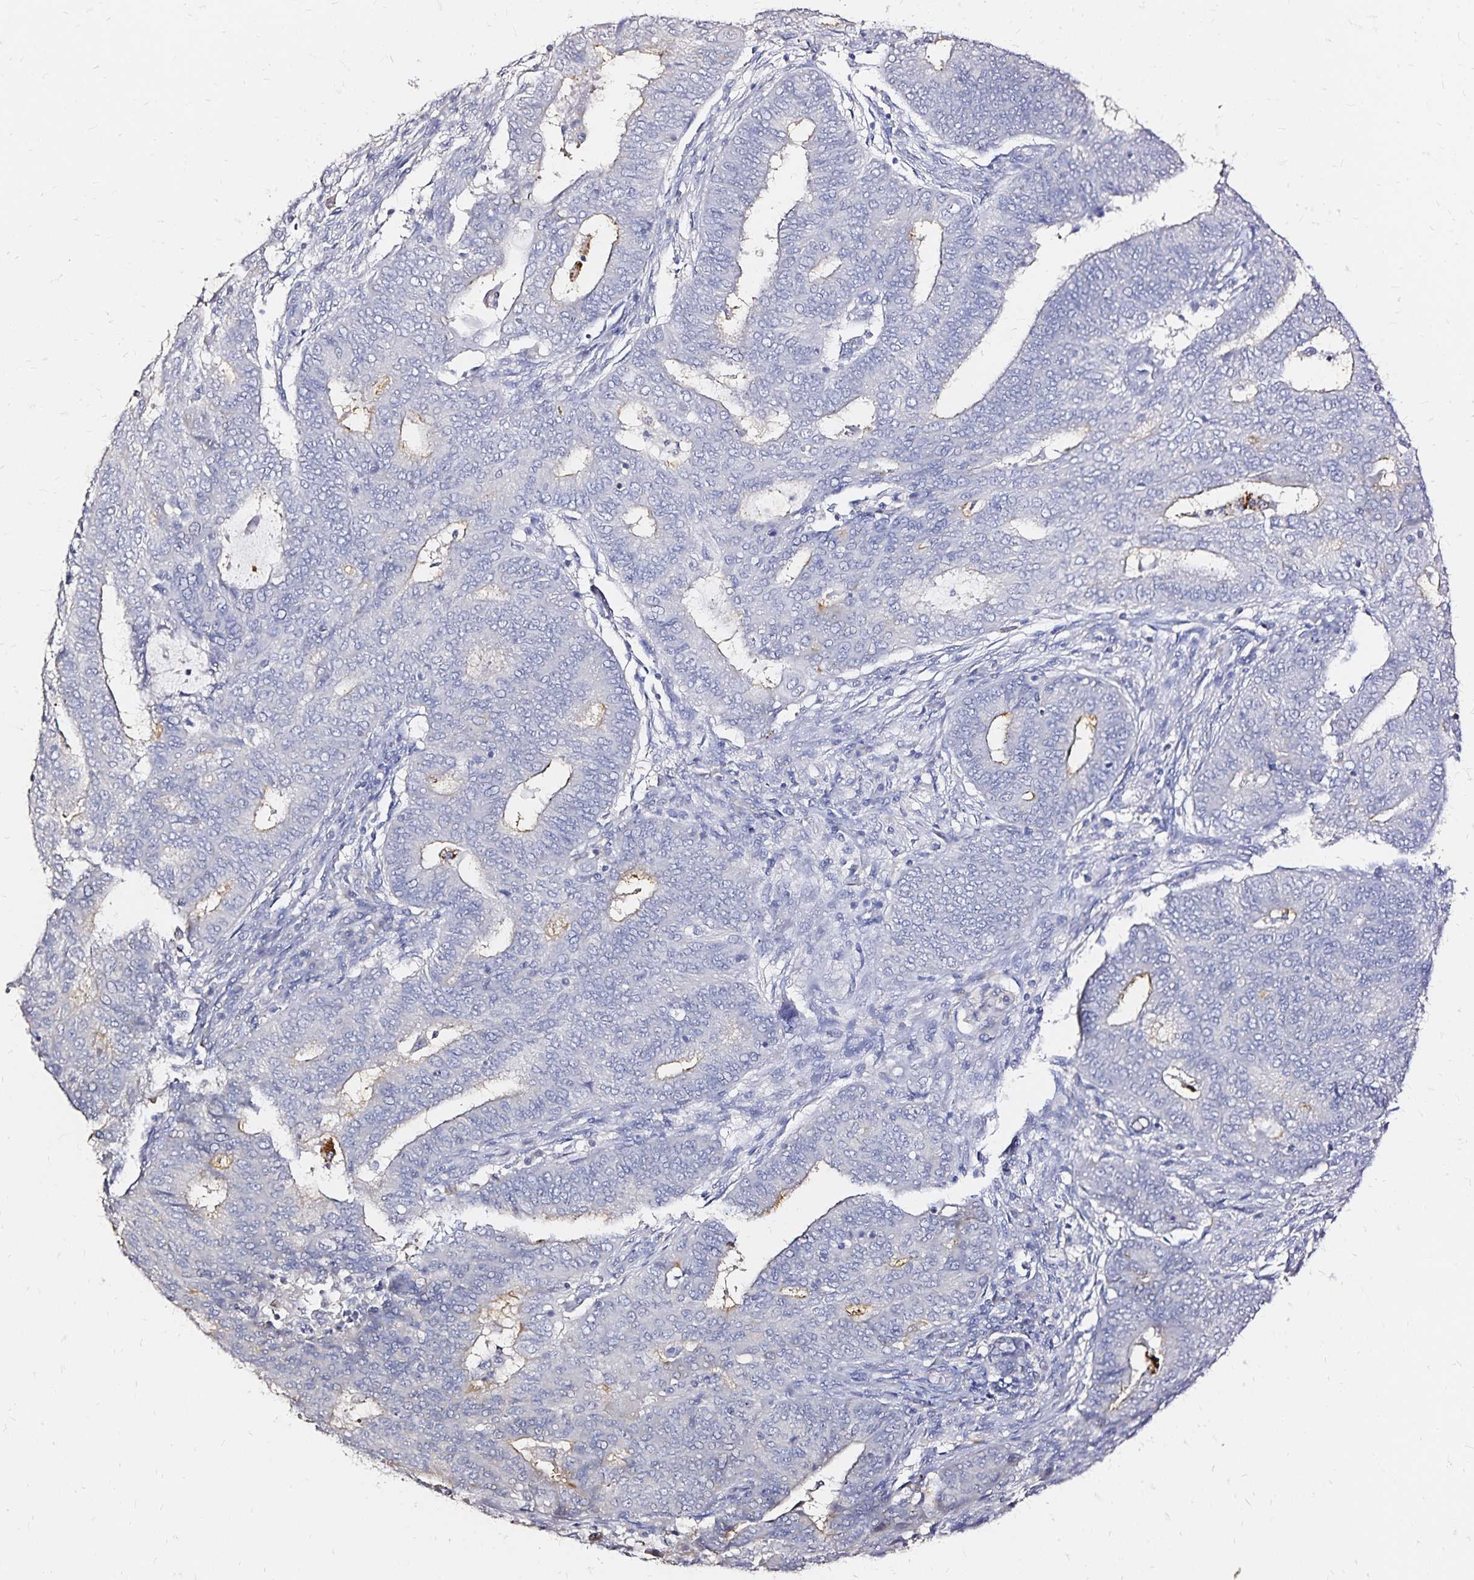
{"staining": {"intensity": "negative", "quantity": "none", "location": "none"}, "tissue": "endometrial cancer", "cell_type": "Tumor cells", "image_type": "cancer", "snomed": [{"axis": "morphology", "description": "Adenocarcinoma, NOS"}, {"axis": "topography", "description": "Endometrium"}], "caption": "Endometrial adenocarcinoma was stained to show a protein in brown. There is no significant positivity in tumor cells.", "gene": "SLC5A1", "patient": {"sex": "female", "age": 62}}